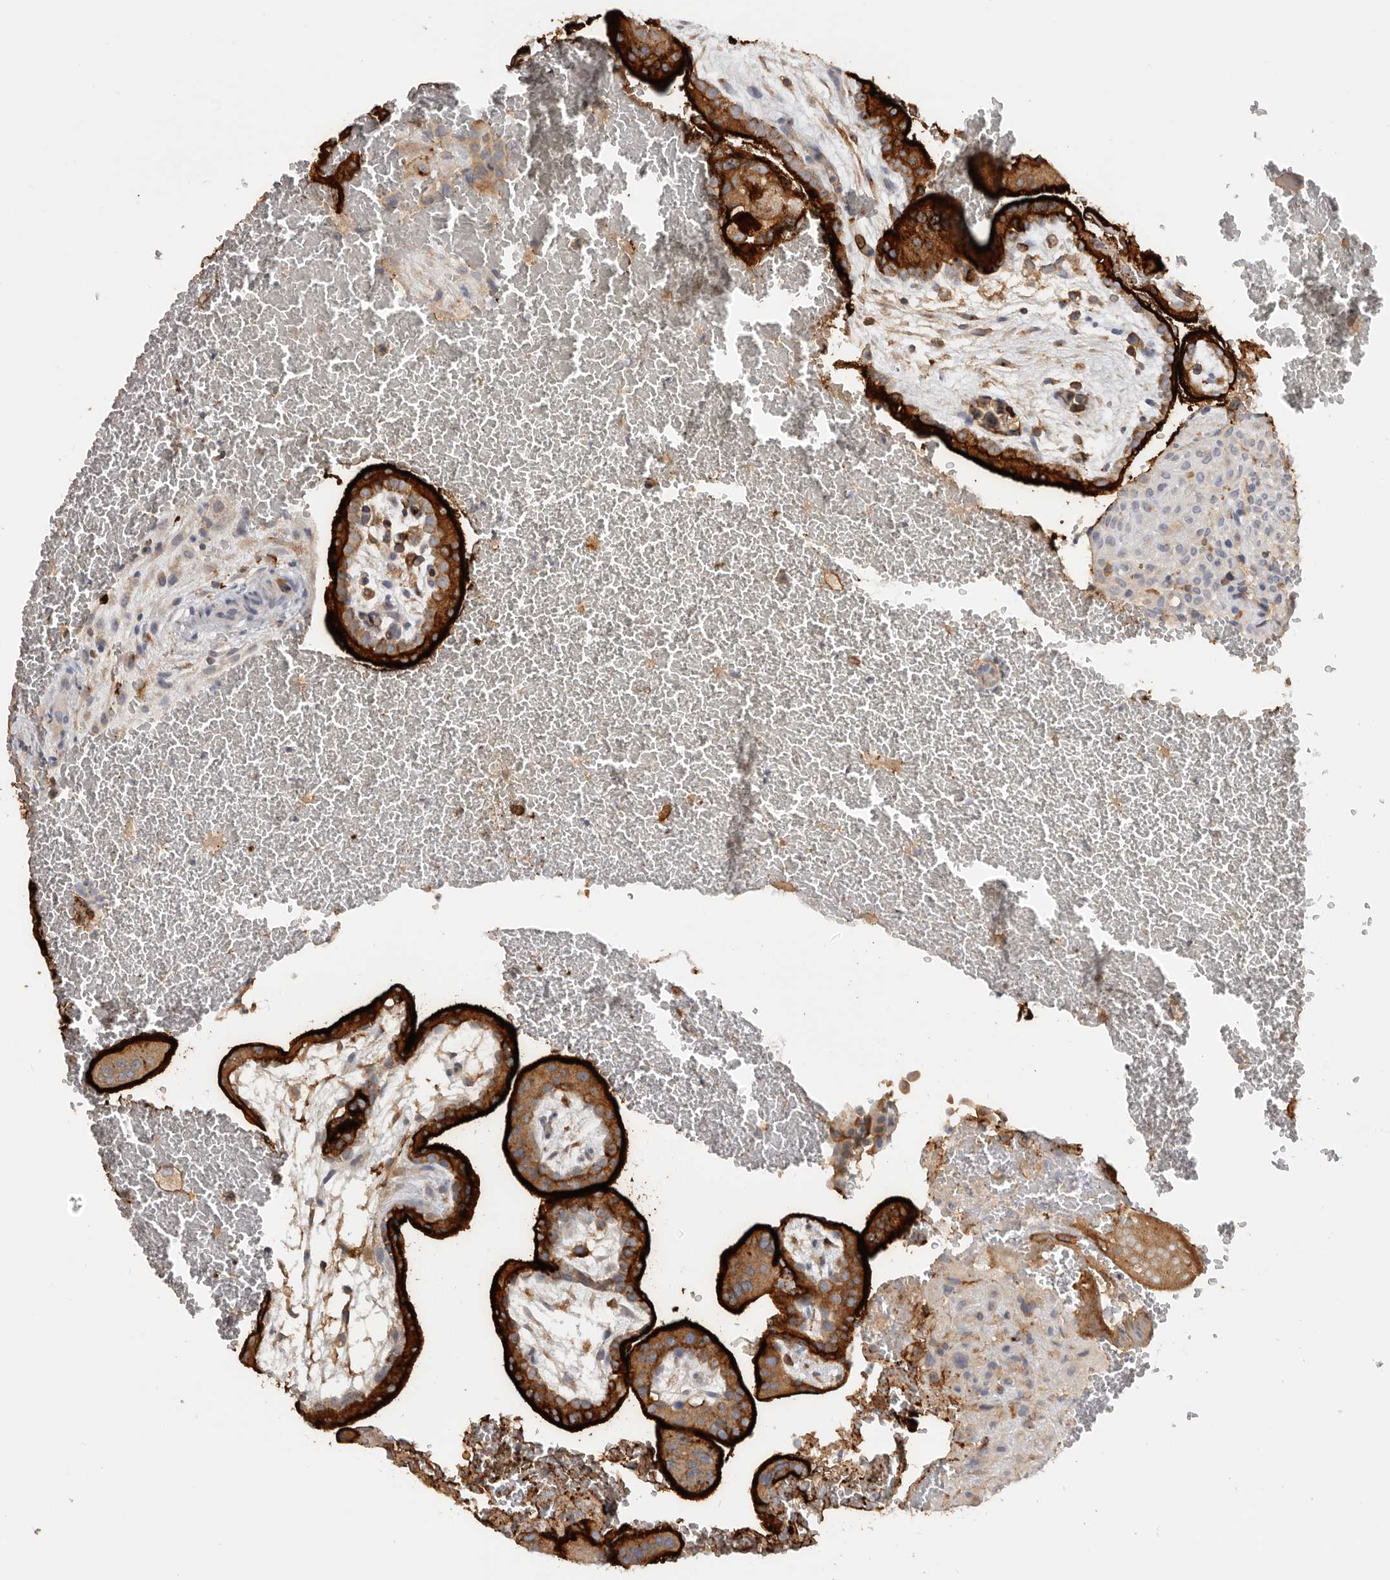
{"staining": {"intensity": "weak", "quantity": ">75%", "location": "cytoplasmic/membranous"}, "tissue": "placenta", "cell_type": "Decidual cells", "image_type": "normal", "snomed": [{"axis": "morphology", "description": "Normal tissue, NOS"}, {"axis": "topography", "description": "Placenta"}], "caption": "IHC (DAB (3,3'-diaminobenzidine)) staining of normal human placenta displays weak cytoplasmic/membranous protein positivity in approximately >75% of decidual cells.", "gene": "TFRC", "patient": {"sex": "female", "age": 35}}